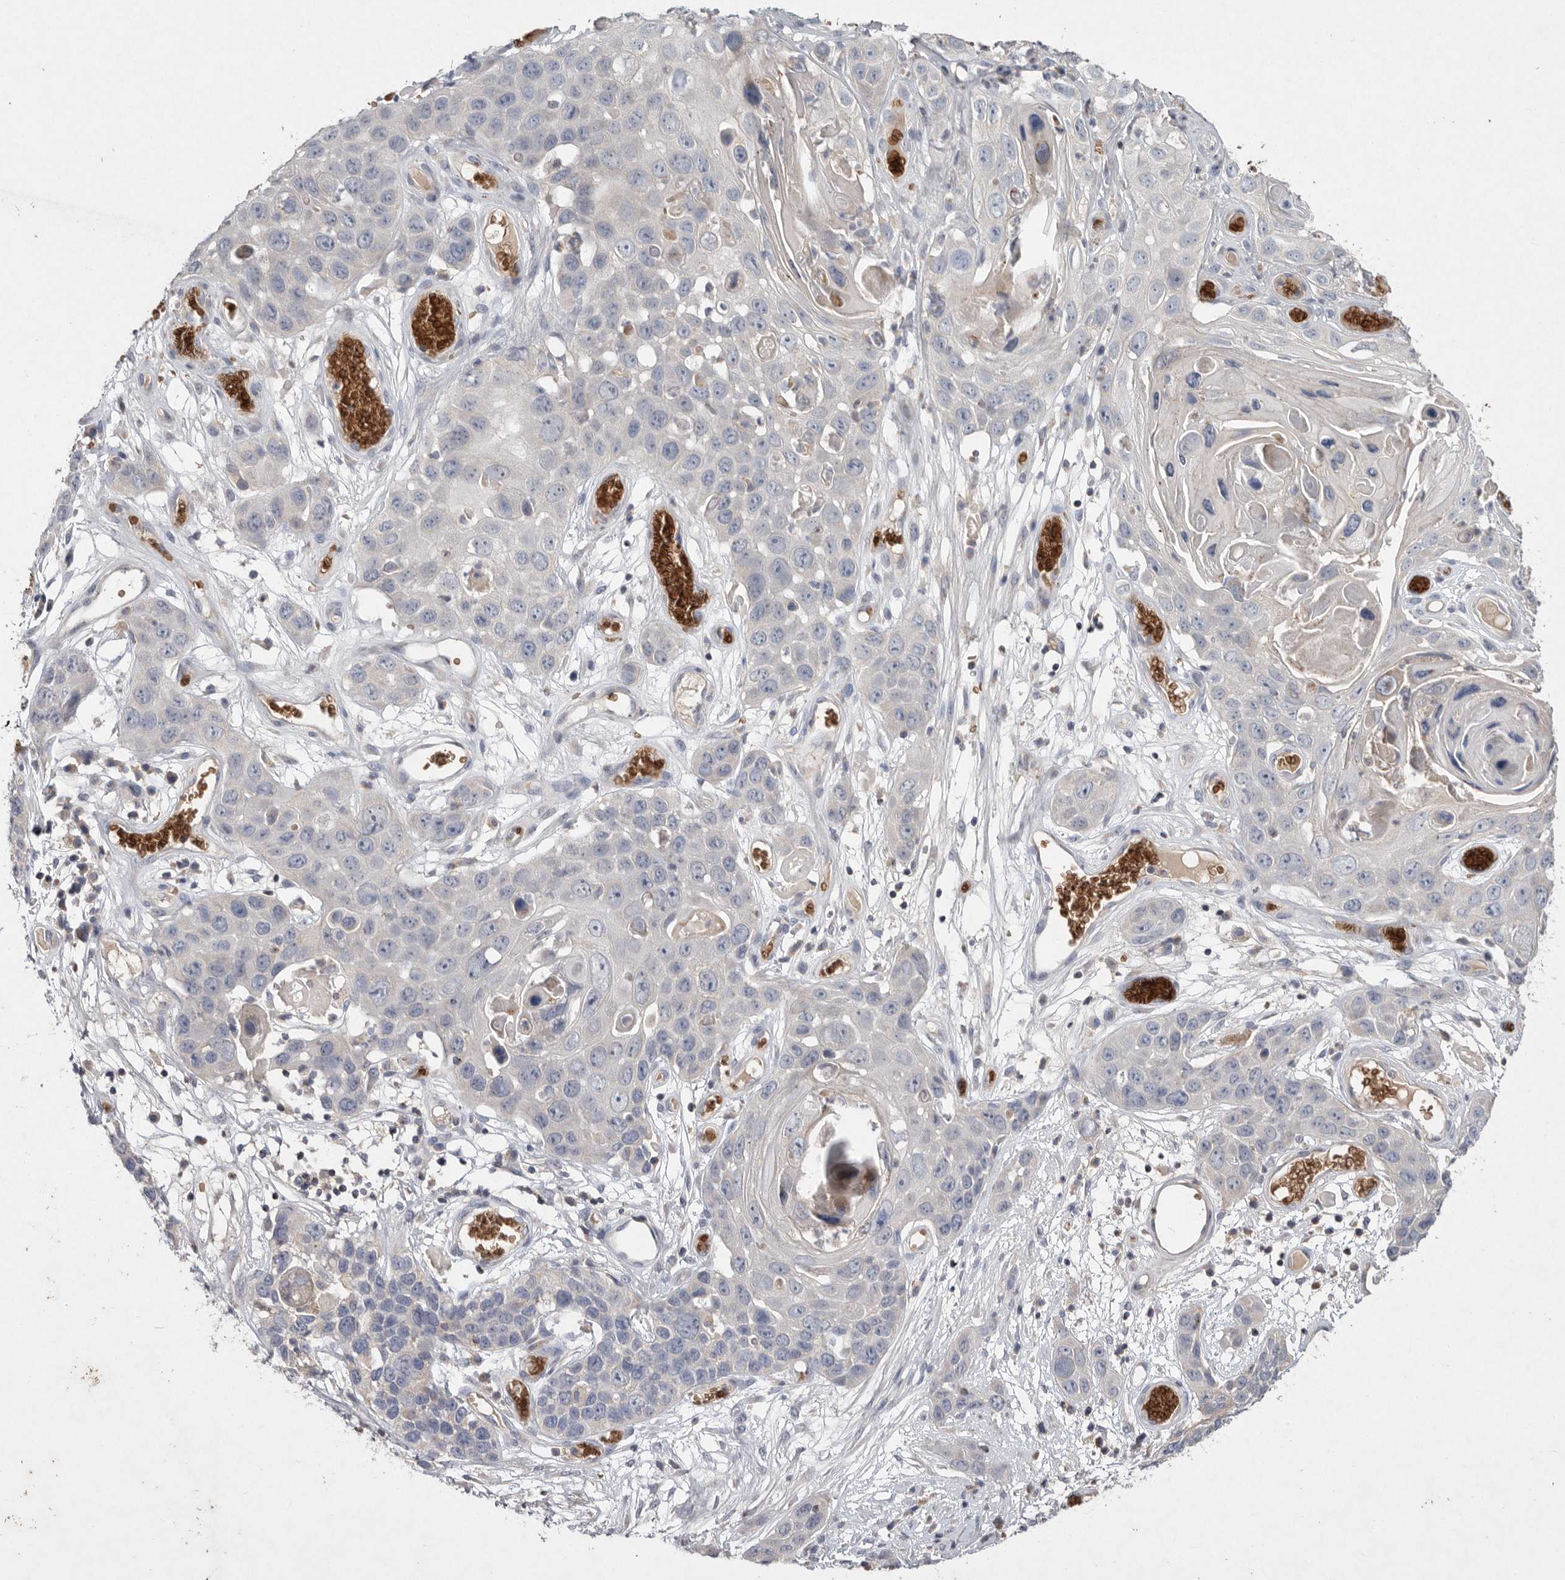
{"staining": {"intensity": "negative", "quantity": "none", "location": "none"}, "tissue": "skin cancer", "cell_type": "Tumor cells", "image_type": "cancer", "snomed": [{"axis": "morphology", "description": "Squamous cell carcinoma, NOS"}, {"axis": "topography", "description": "Skin"}], "caption": "A micrograph of human skin cancer (squamous cell carcinoma) is negative for staining in tumor cells.", "gene": "TNFSF14", "patient": {"sex": "male", "age": 55}}